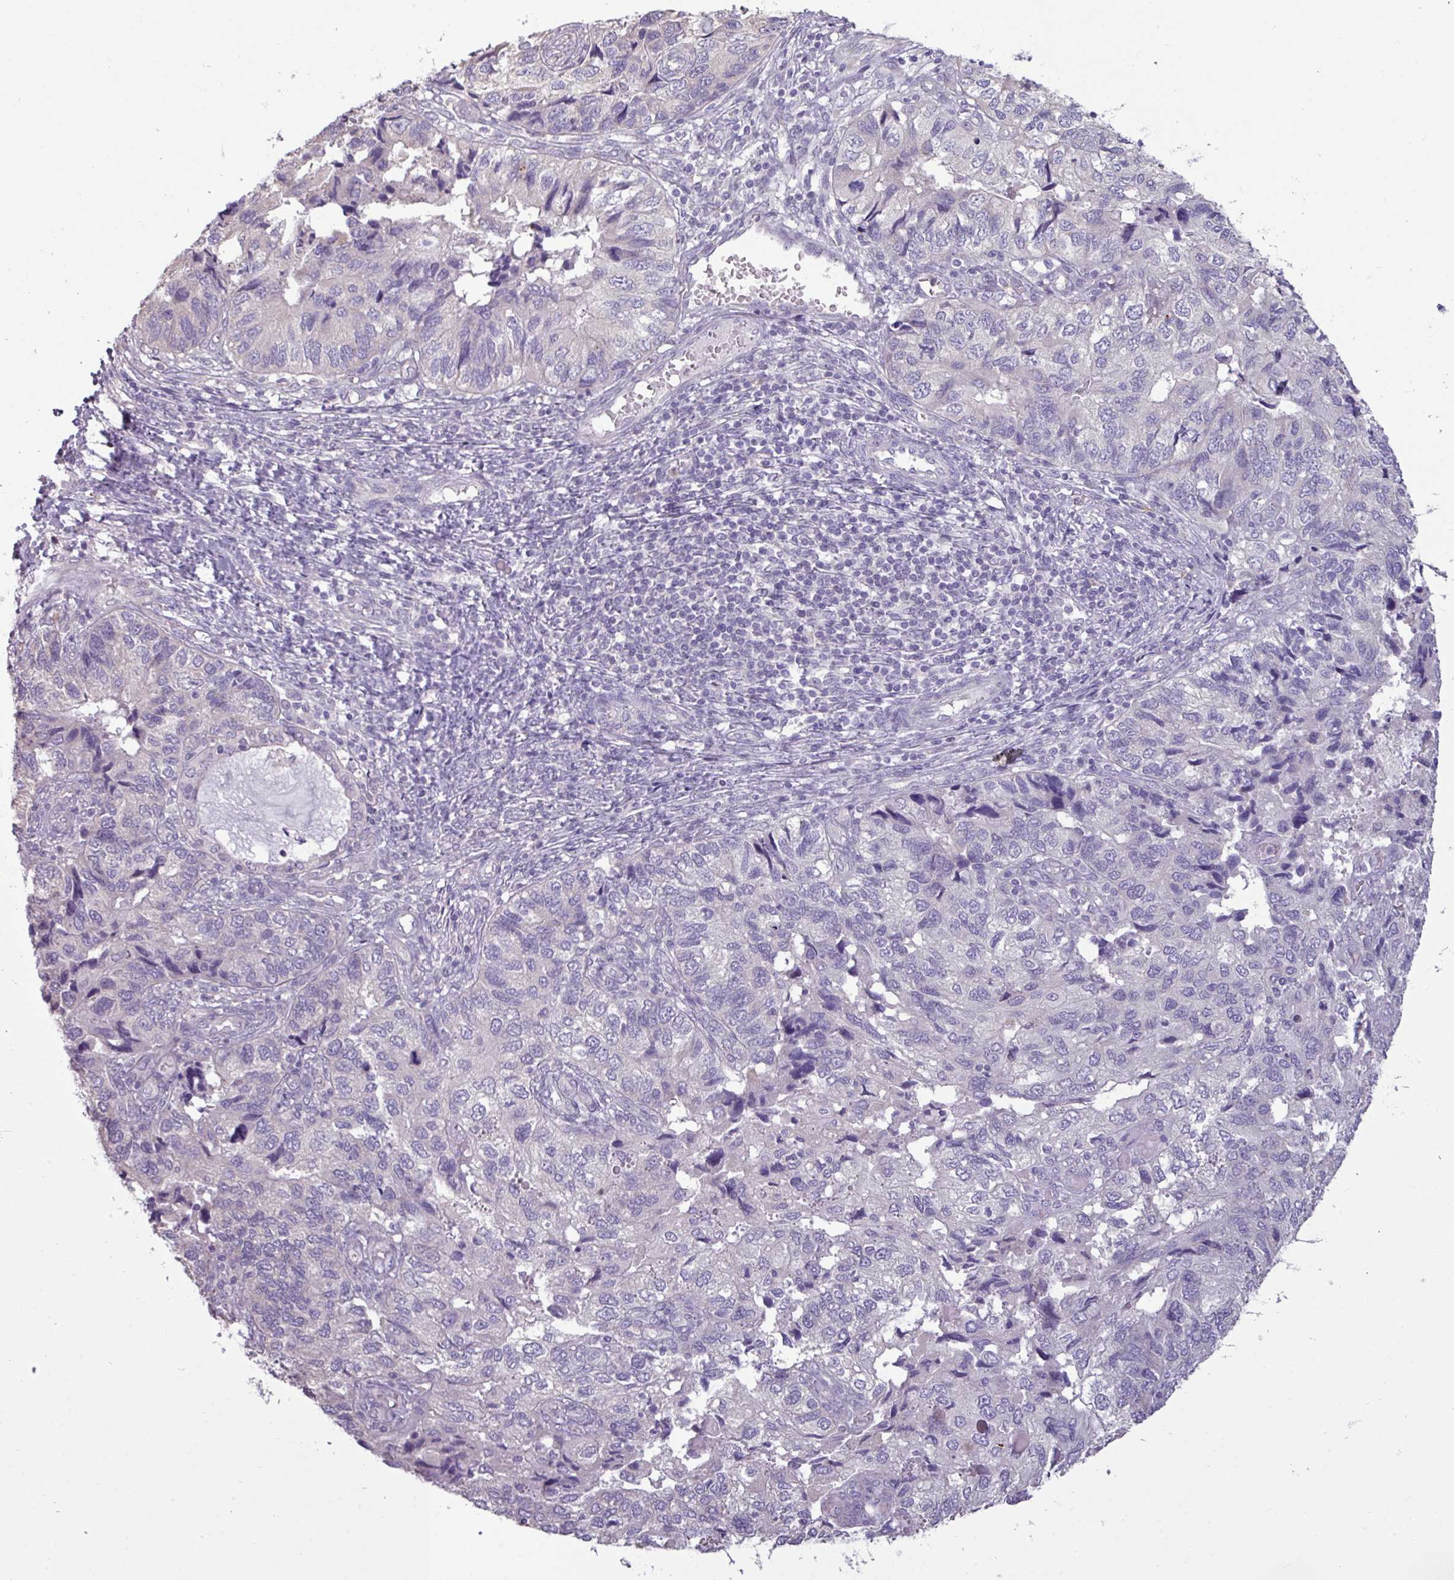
{"staining": {"intensity": "negative", "quantity": "none", "location": "none"}, "tissue": "endometrial cancer", "cell_type": "Tumor cells", "image_type": "cancer", "snomed": [{"axis": "morphology", "description": "Carcinoma, NOS"}, {"axis": "topography", "description": "Uterus"}], "caption": "Immunohistochemical staining of endometrial carcinoma exhibits no significant staining in tumor cells.", "gene": "TRIM39", "patient": {"sex": "female", "age": 76}}